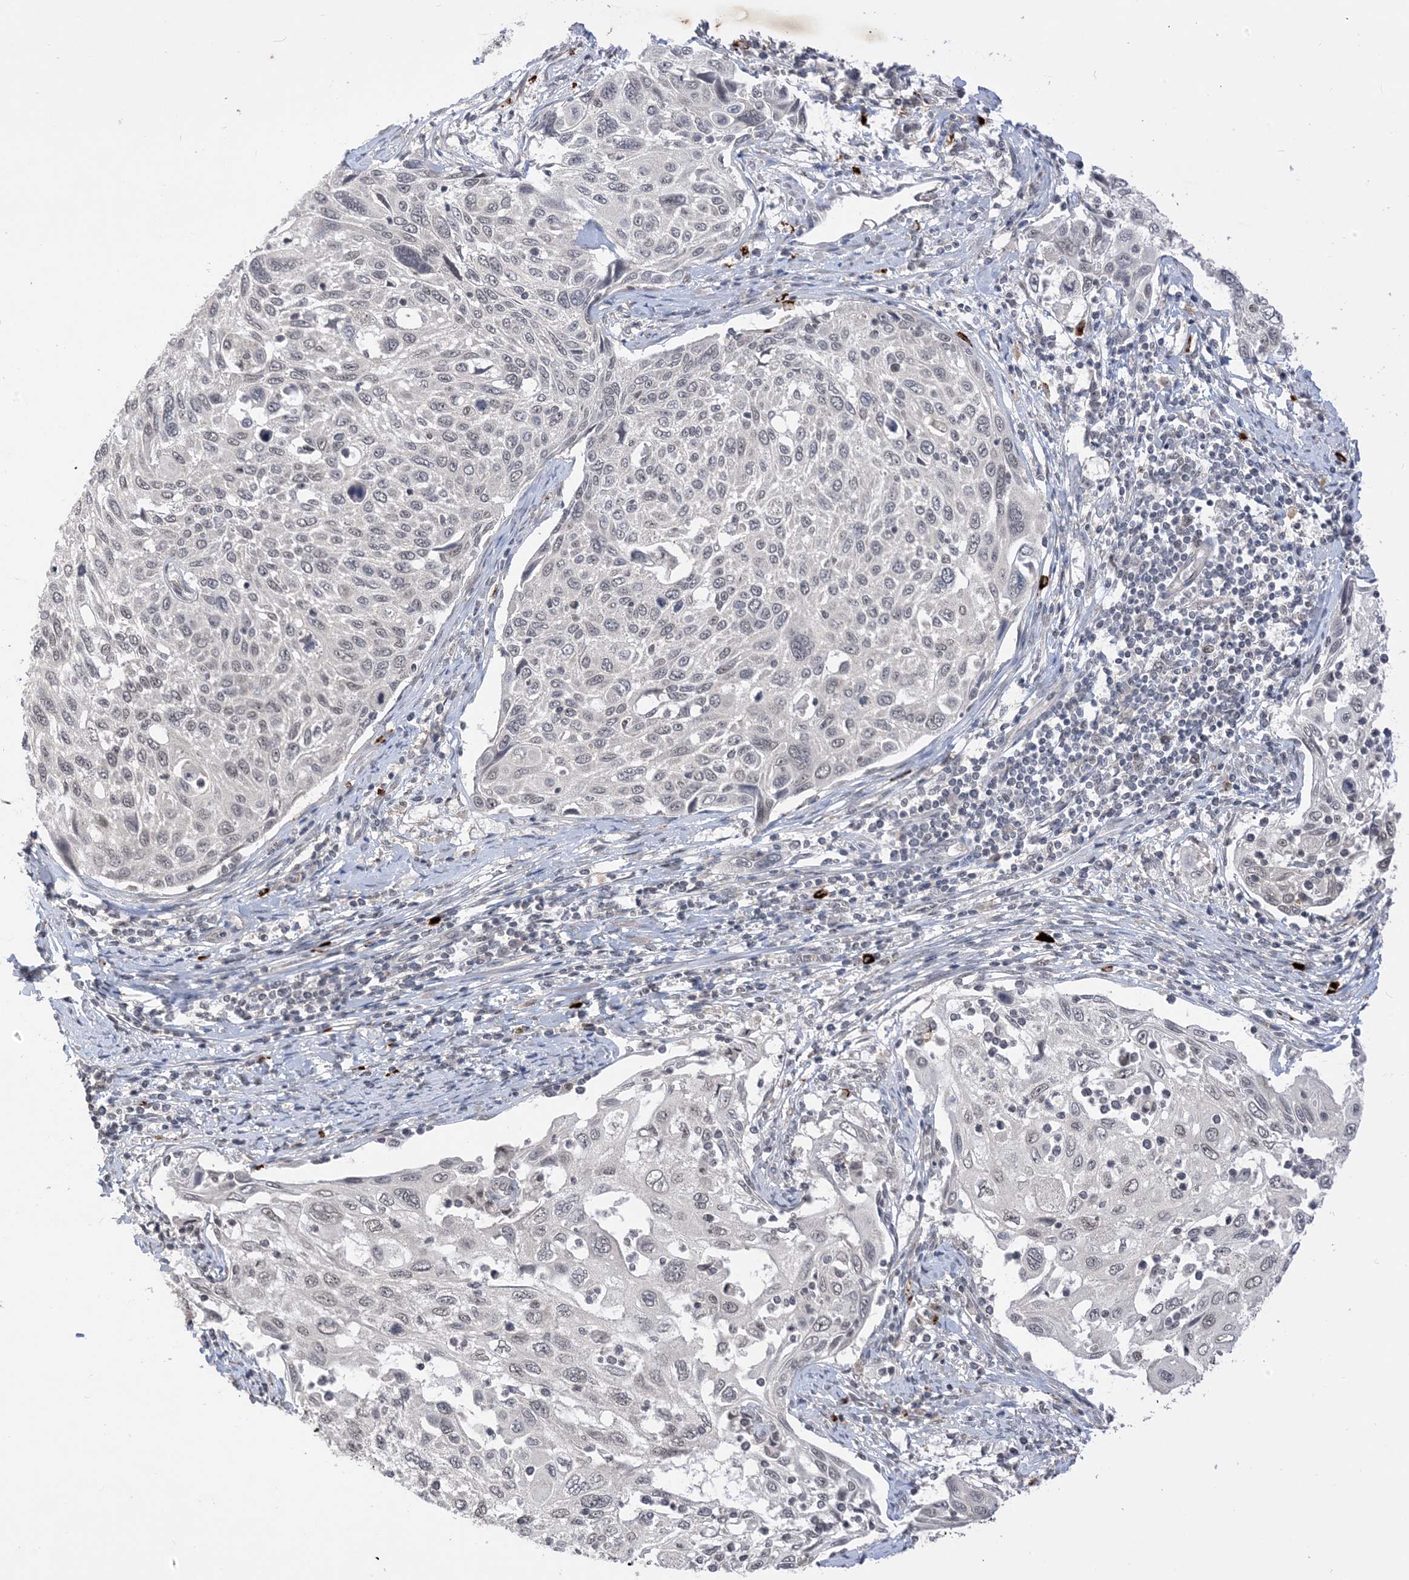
{"staining": {"intensity": "negative", "quantity": "none", "location": "none"}, "tissue": "cervical cancer", "cell_type": "Tumor cells", "image_type": "cancer", "snomed": [{"axis": "morphology", "description": "Squamous cell carcinoma, NOS"}, {"axis": "topography", "description": "Cervix"}], "caption": "This is an immunohistochemistry (IHC) histopathology image of human cervical cancer. There is no staining in tumor cells.", "gene": "RANBP9", "patient": {"sex": "female", "age": 70}}